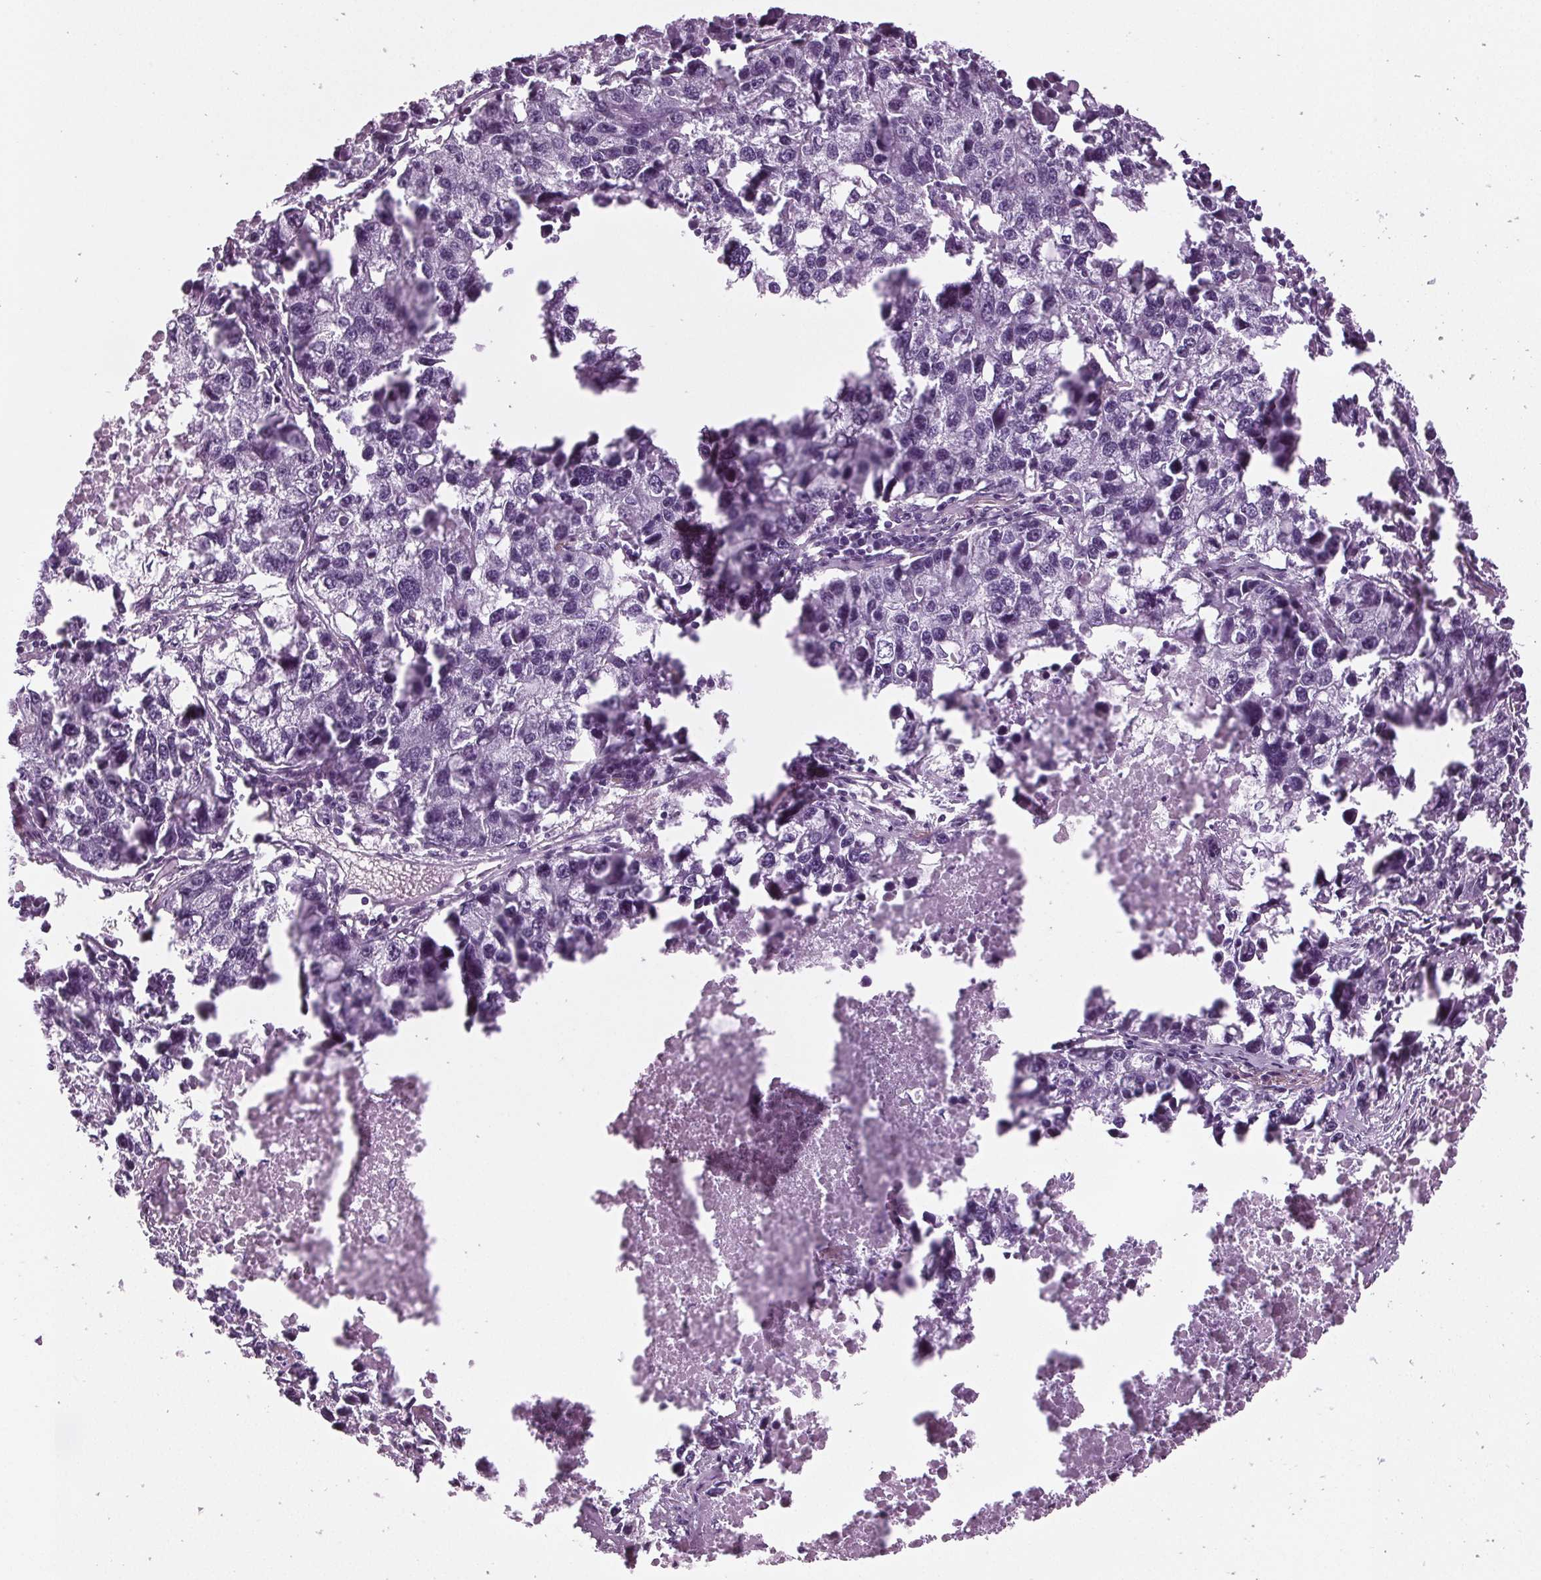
{"staining": {"intensity": "negative", "quantity": "none", "location": "none"}, "tissue": "lung cancer", "cell_type": "Tumor cells", "image_type": "cancer", "snomed": [{"axis": "morphology", "description": "Adenocarcinoma, NOS"}, {"axis": "topography", "description": "Lung"}], "caption": "A micrograph of lung adenocarcinoma stained for a protein demonstrates no brown staining in tumor cells. Brightfield microscopy of immunohistochemistry stained with DAB (brown) and hematoxylin (blue), captured at high magnification.", "gene": "BHLHE22", "patient": {"sex": "female", "age": 51}}